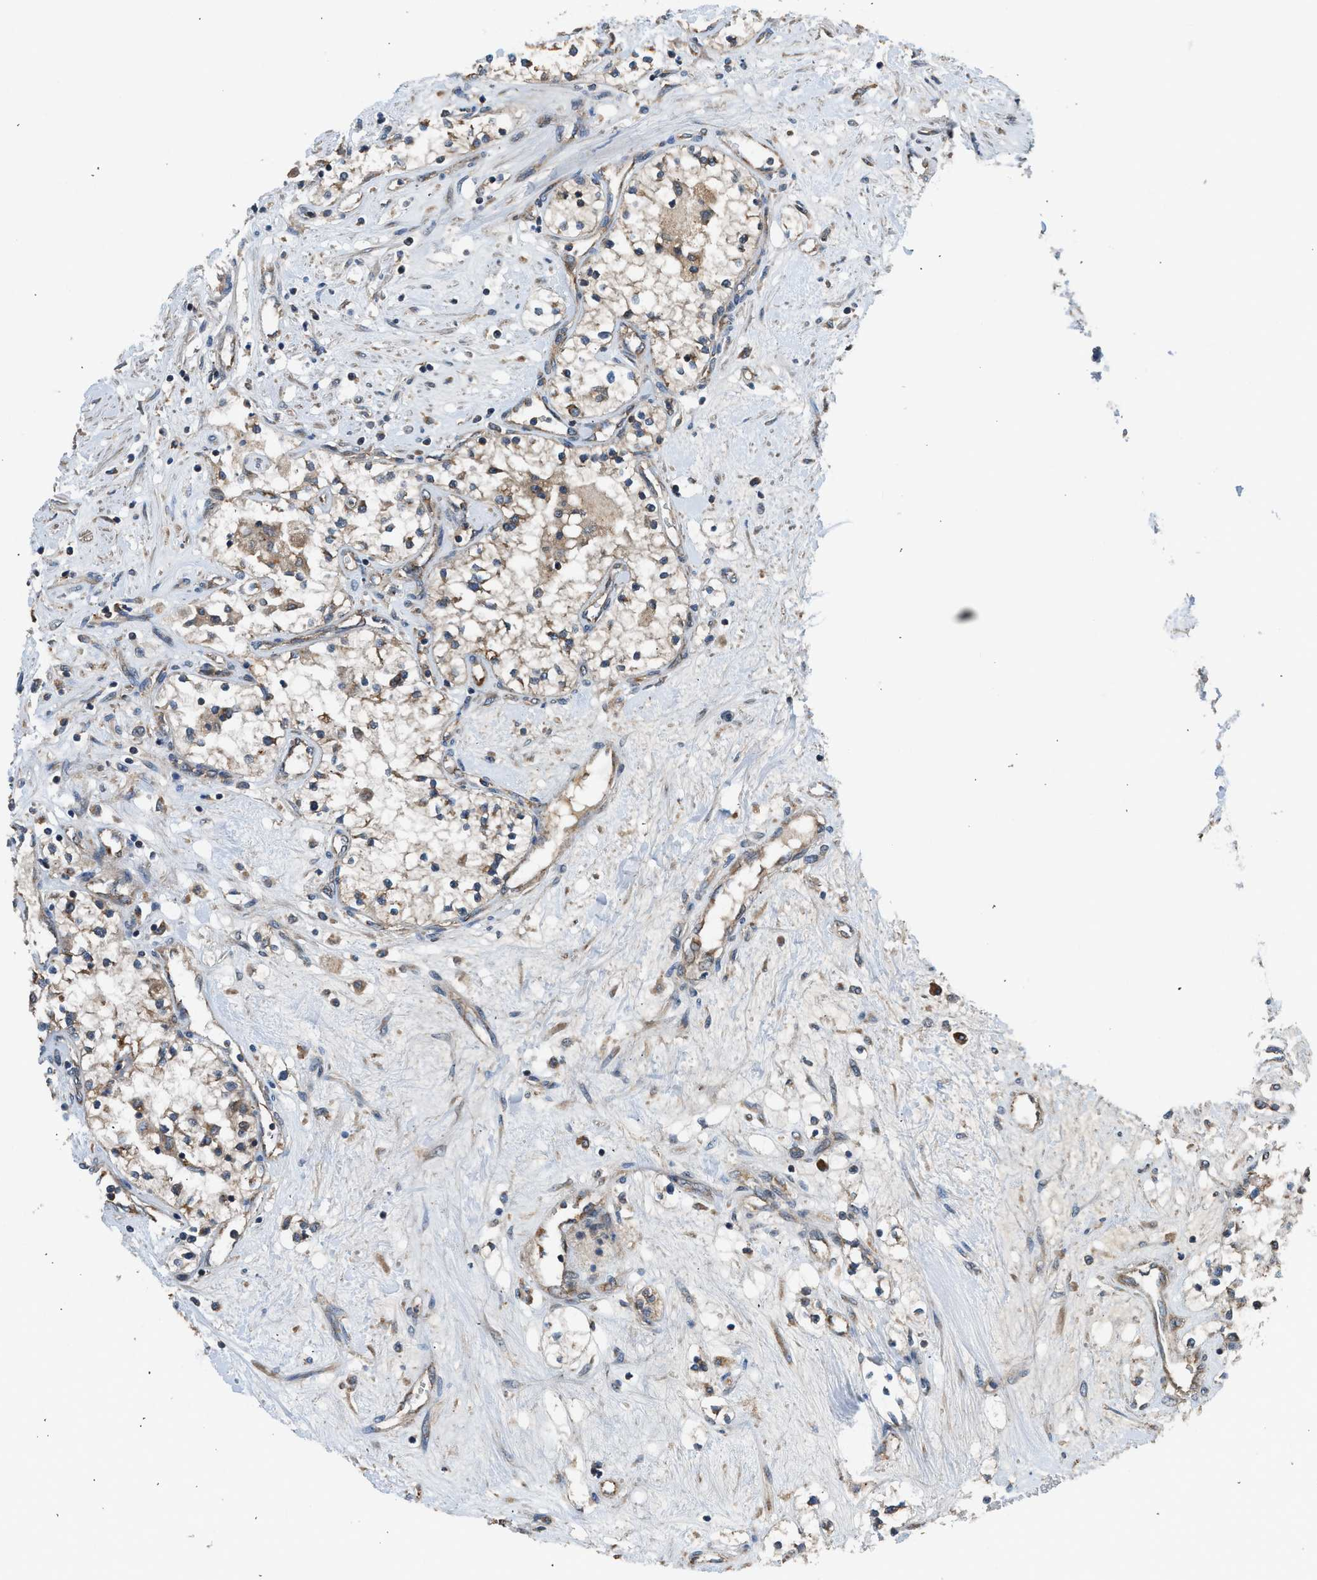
{"staining": {"intensity": "moderate", "quantity": "25%-75%", "location": "cytoplasmic/membranous"}, "tissue": "renal cancer", "cell_type": "Tumor cells", "image_type": "cancer", "snomed": [{"axis": "morphology", "description": "Adenocarcinoma, NOS"}, {"axis": "topography", "description": "Kidney"}], "caption": "Immunohistochemical staining of renal cancer demonstrates medium levels of moderate cytoplasmic/membranous protein positivity in approximately 25%-75% of tumor cells.", "gene": "STARD3", "patient": {"sex": "male", "age": 68}}